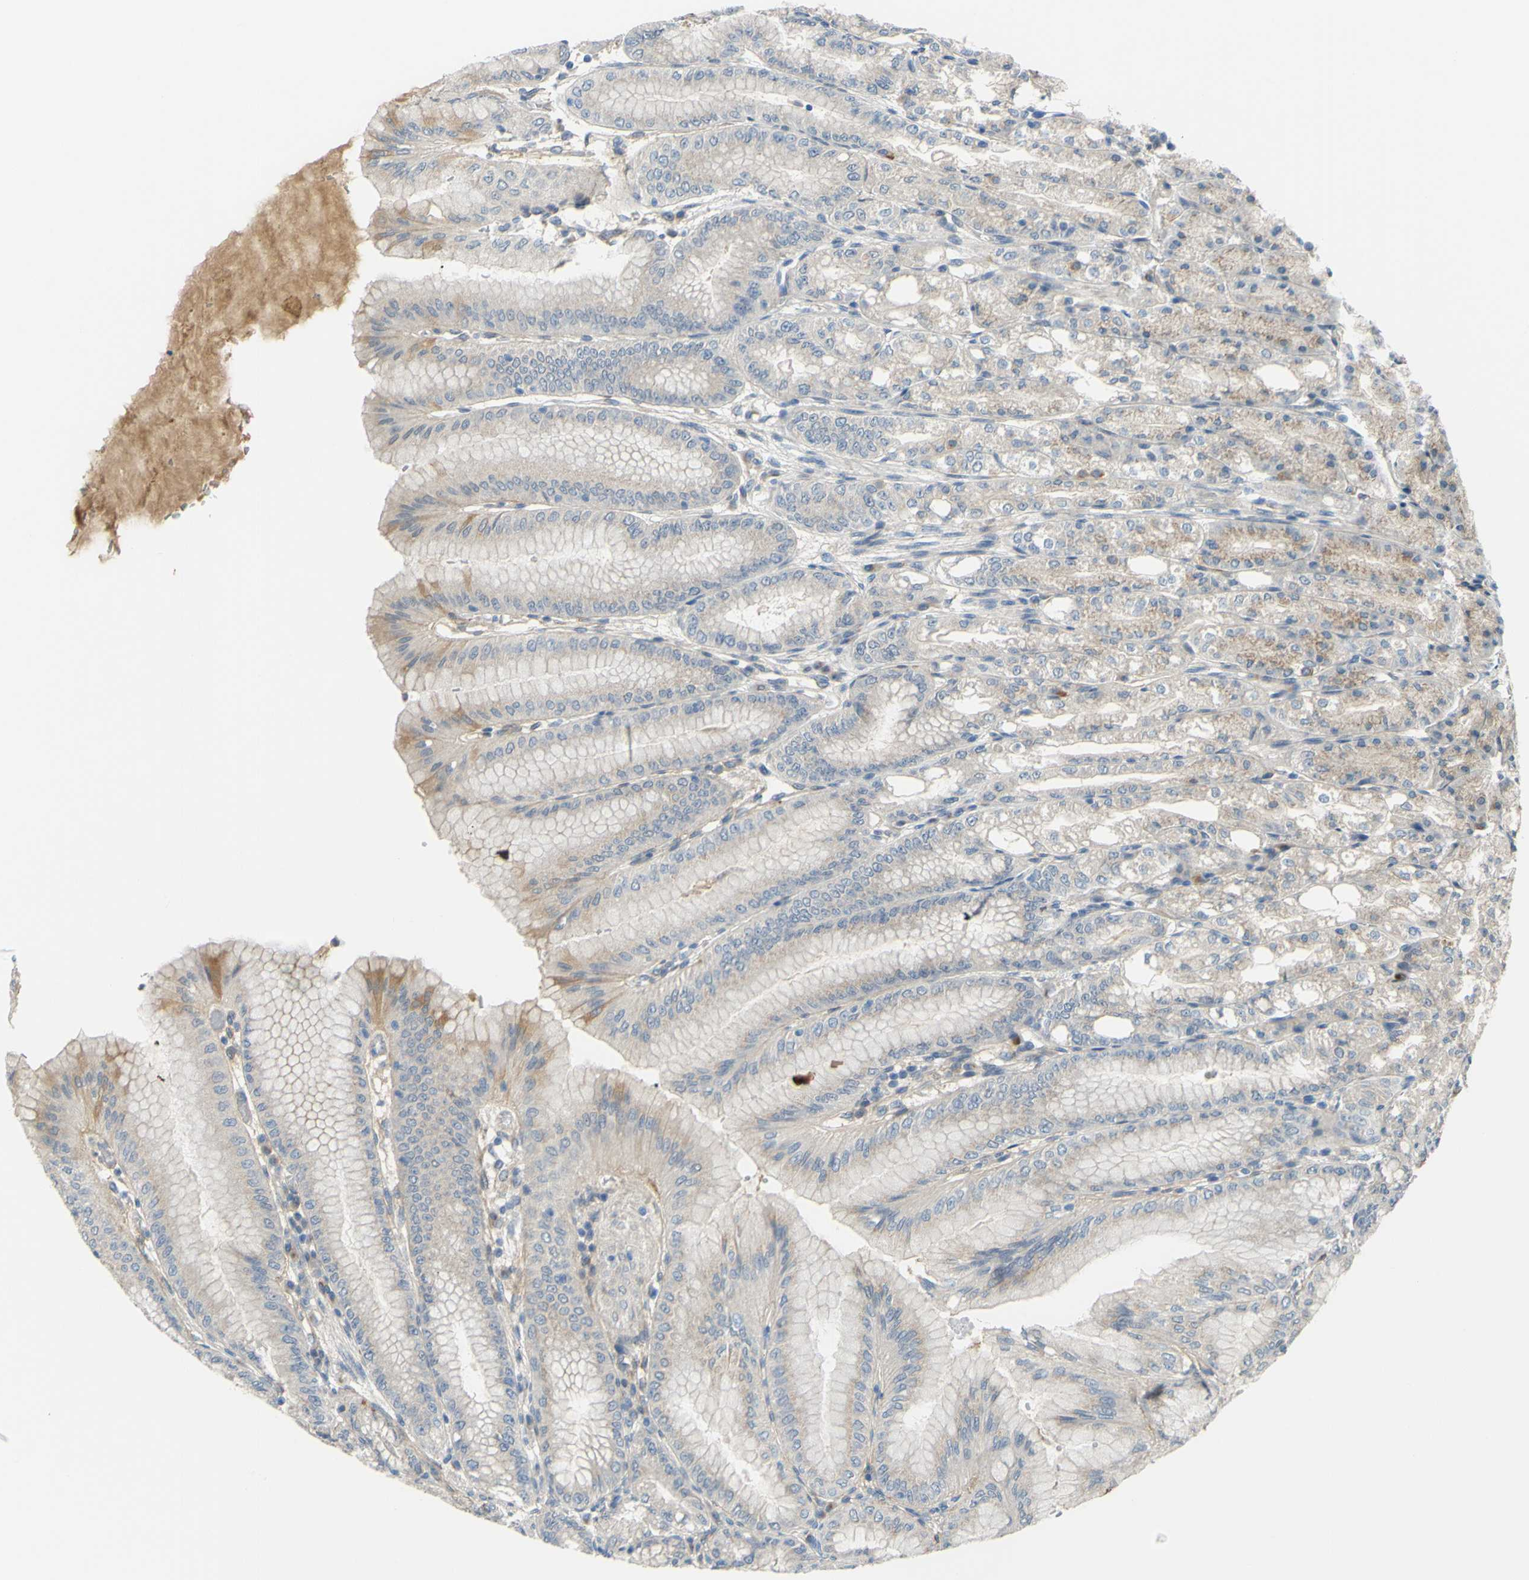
{"staining": {"intensity": "weak", "quantity": "25%-75%", "location": "cytoplasmic/membranous"}, "tissue": "stomach", "cell_type": "Glandular cells", "image_type": "normal", "snomed": [{"axis": "morphology", "description": "Normal tissue, NOS"}, {"axis": "topography", "description": "Stomach, lower"}], "caption": "A high-resolution image shows immunohistochemistry staining of benign stomach, which demonstrates weak cytoplasmic/membranous expression in approximately 25%-75% of glandular cells.", "gene": "ARHGAP1", "patient": {"sex": "male", "age": 71}}